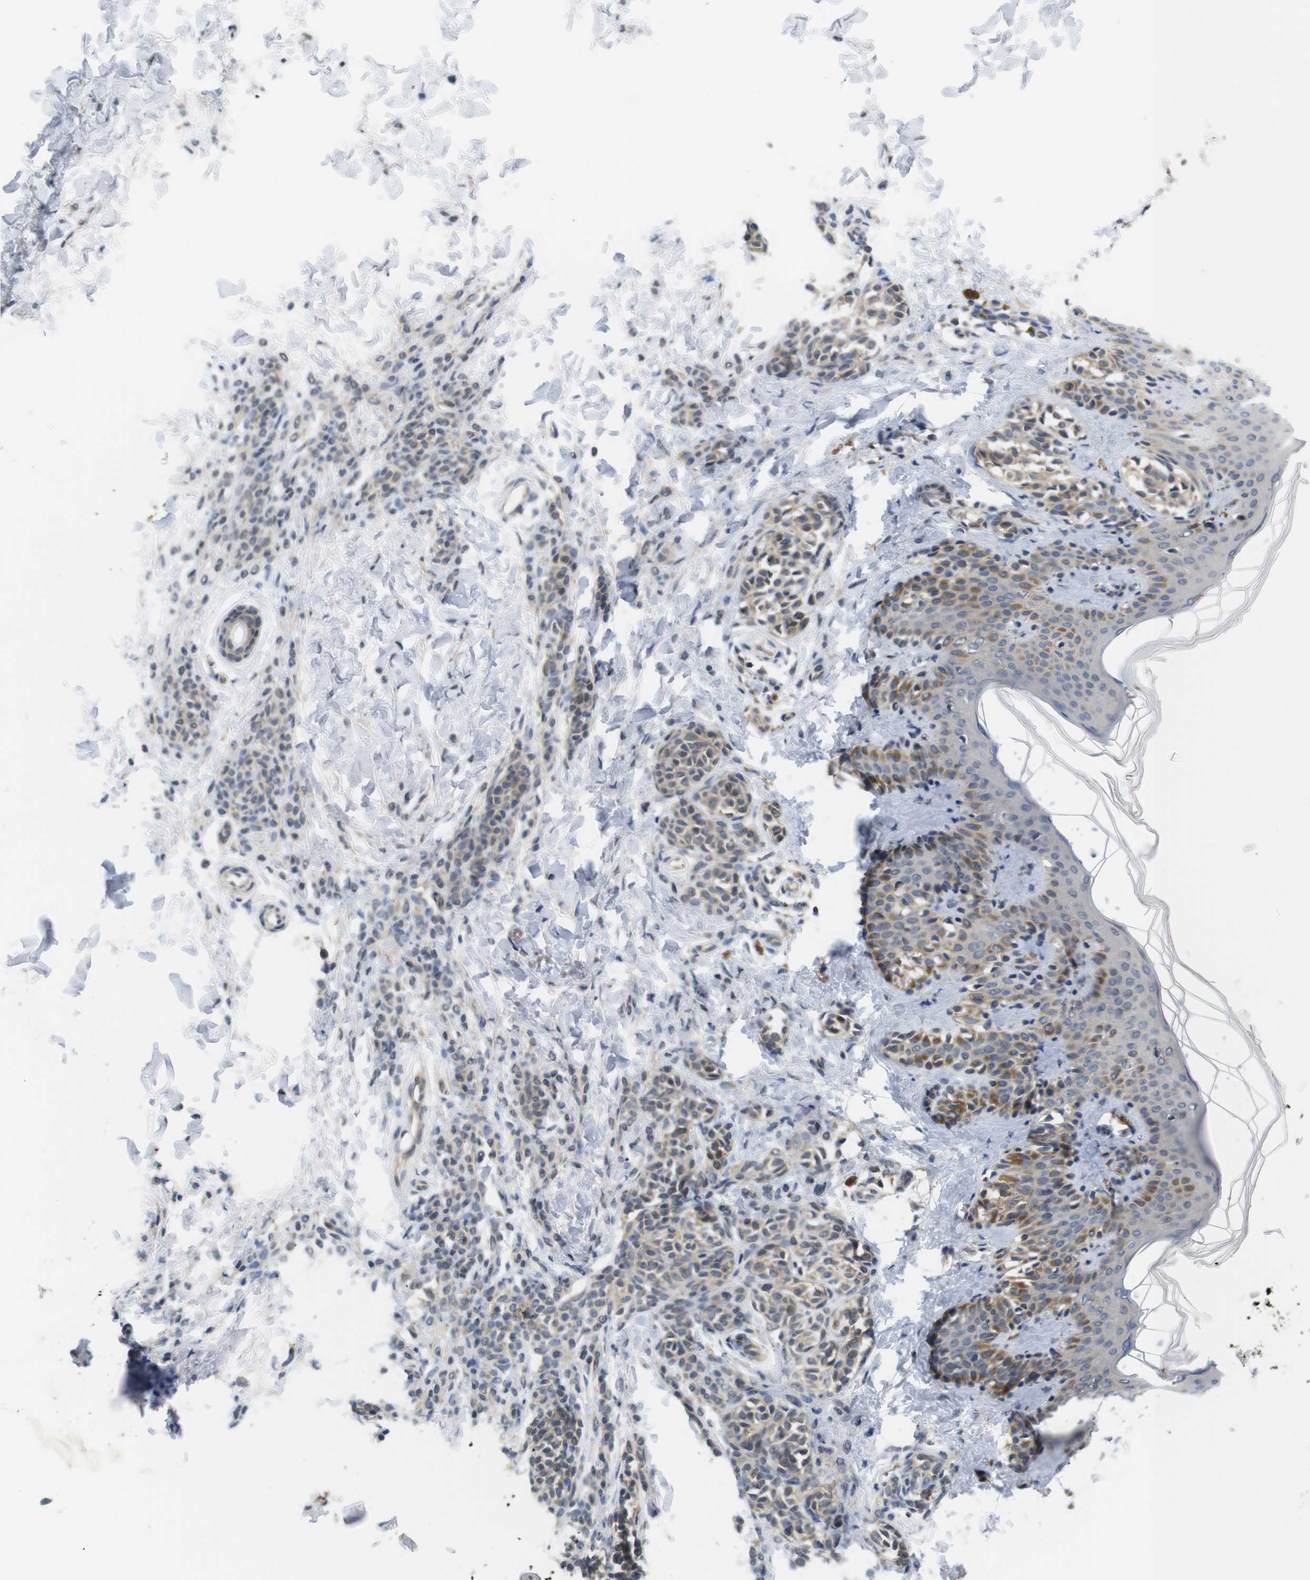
{"staining": {"intensity": "negative", "quantity": "none", "location": "none"}, "tissue": "skin", "cell_type": "Fibroblasts", "image_type": "normal", "snomed": [{"axis": "morphology", "description": "Normal tissue, NOS"}, {"axis": "topography", "description": "Skin"}], "caption": "This is an immunohistochemistry photomicrograph of normal human skin. There is no staining in fibroblasts.", "gene": "FADD", "patient": {"sex": "male", "age": 16}}